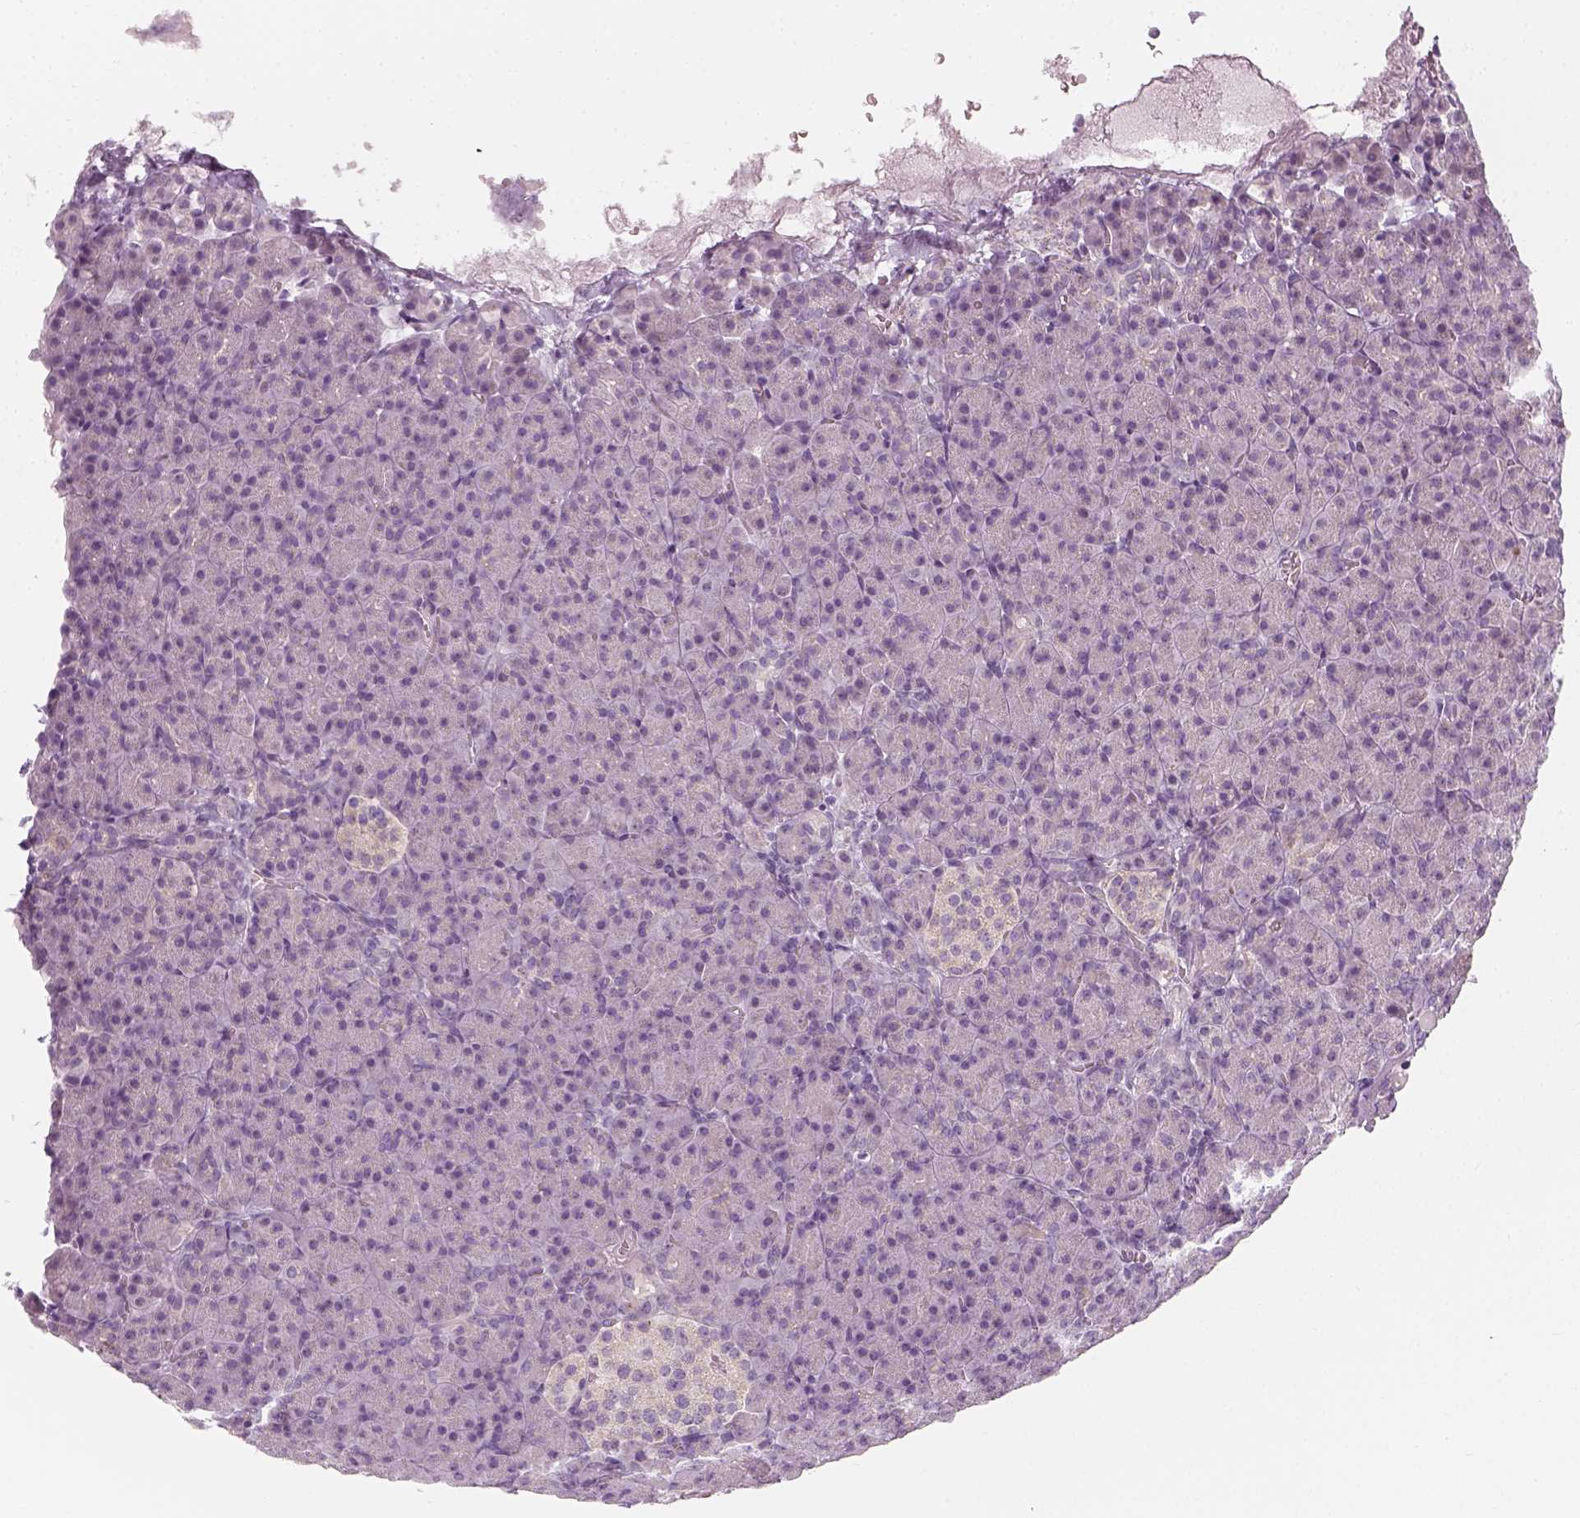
{"staining": {"intensity": "negative", "quantity": "none", "location": "none"}, "tissue": "pancreas", "cell_type": "Exocrine glandular cells", "image_type": "normal", "snomed": [{"axis": "morphology", "description": "Normal tissue, NOS"}, {"axis": "topography", "description": "Pancreas"}], "caption": "Histopathology image shows no significant protein positivity in exocrine glandular cells of normal pancreas. (DAB (3,3'-diaminobenzidine) IHC visualized using brightfield microscopy, high magnification).", "gene": "PRAME", "patient": {"sex": "female", "age": 74}}